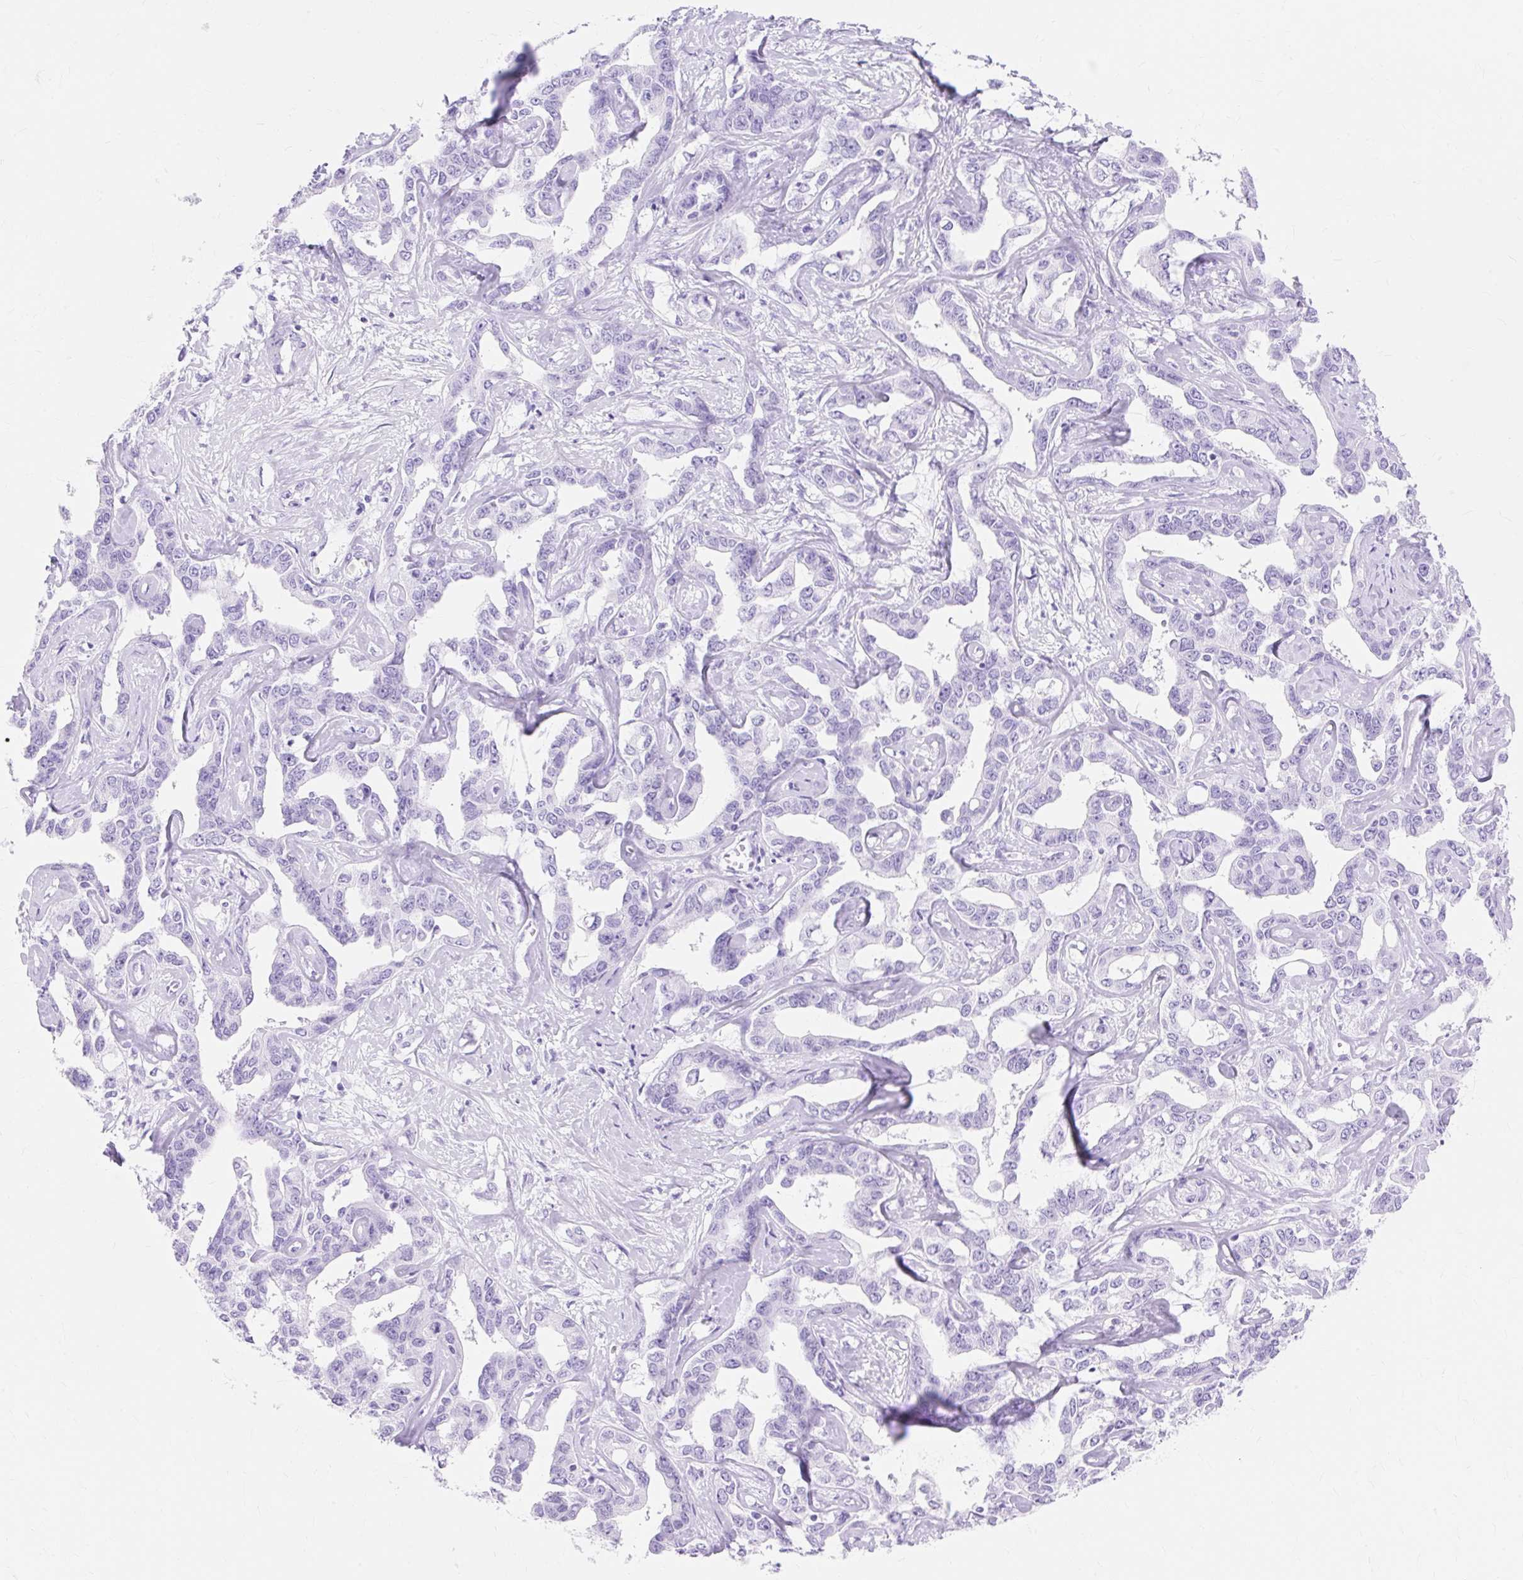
{"staining": {"intensity": "negative", "quantity": "none", "location": "none"}, "tissue": "liver cancer", "cell_type": "Tumor cells", "image_type": "cancer", "snomed": [{"axis": "morphology", "description": "Cholangiocarcinoma"}, {"axis": "topography", "description": "Liver"}], "caption": "Liver cancer was stained to show a protein in brown. There is no significant positivity in tumor cells.", "gene": "MBP", "patient": {"sex": "male", "age": 59}}